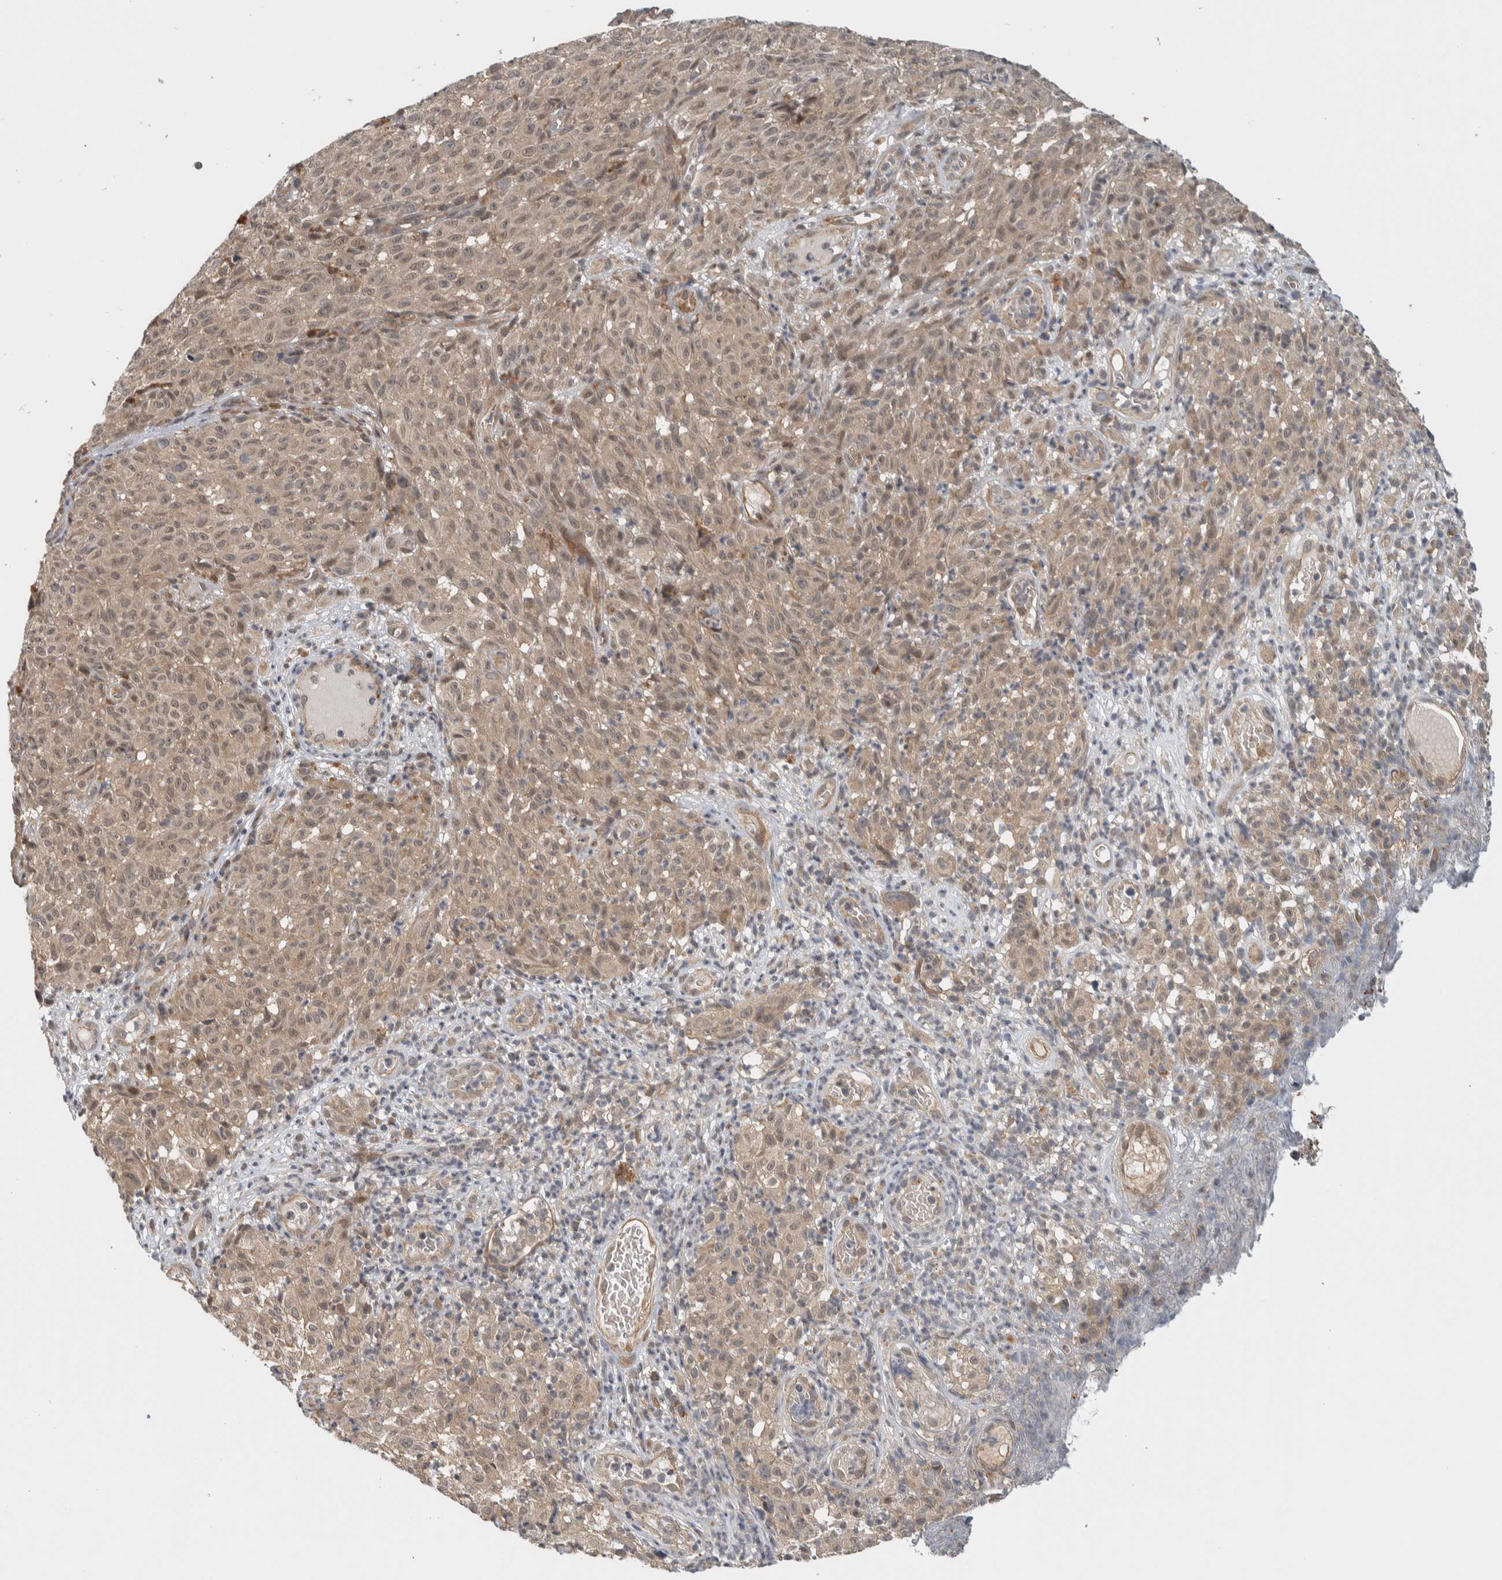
{"staining": {"intensity": "weak", "quantity": "25%-75%", "location": "cytoplasmic/membranous"}, "tissue": "melanoma", "cell_type": "Tumor cells", "image_type": "cancer", "snomed": [{"axis": "morphology", "description": "Malignant melanoma, NOS"}, {"axis": "topography", "description": "Skin"}], "caption": "Protein analysis of melanoma tissue demonstrates weak cytoplasmic/membranous positivity in approximately 25%-75% of tumor cells. (DAB (3,3'-diaminobenzidine) IHC, brown staining for protein, blue staining for nuclei).", "gene": "TBC1D31", "patient": {"sex": "female", "age": 82}}